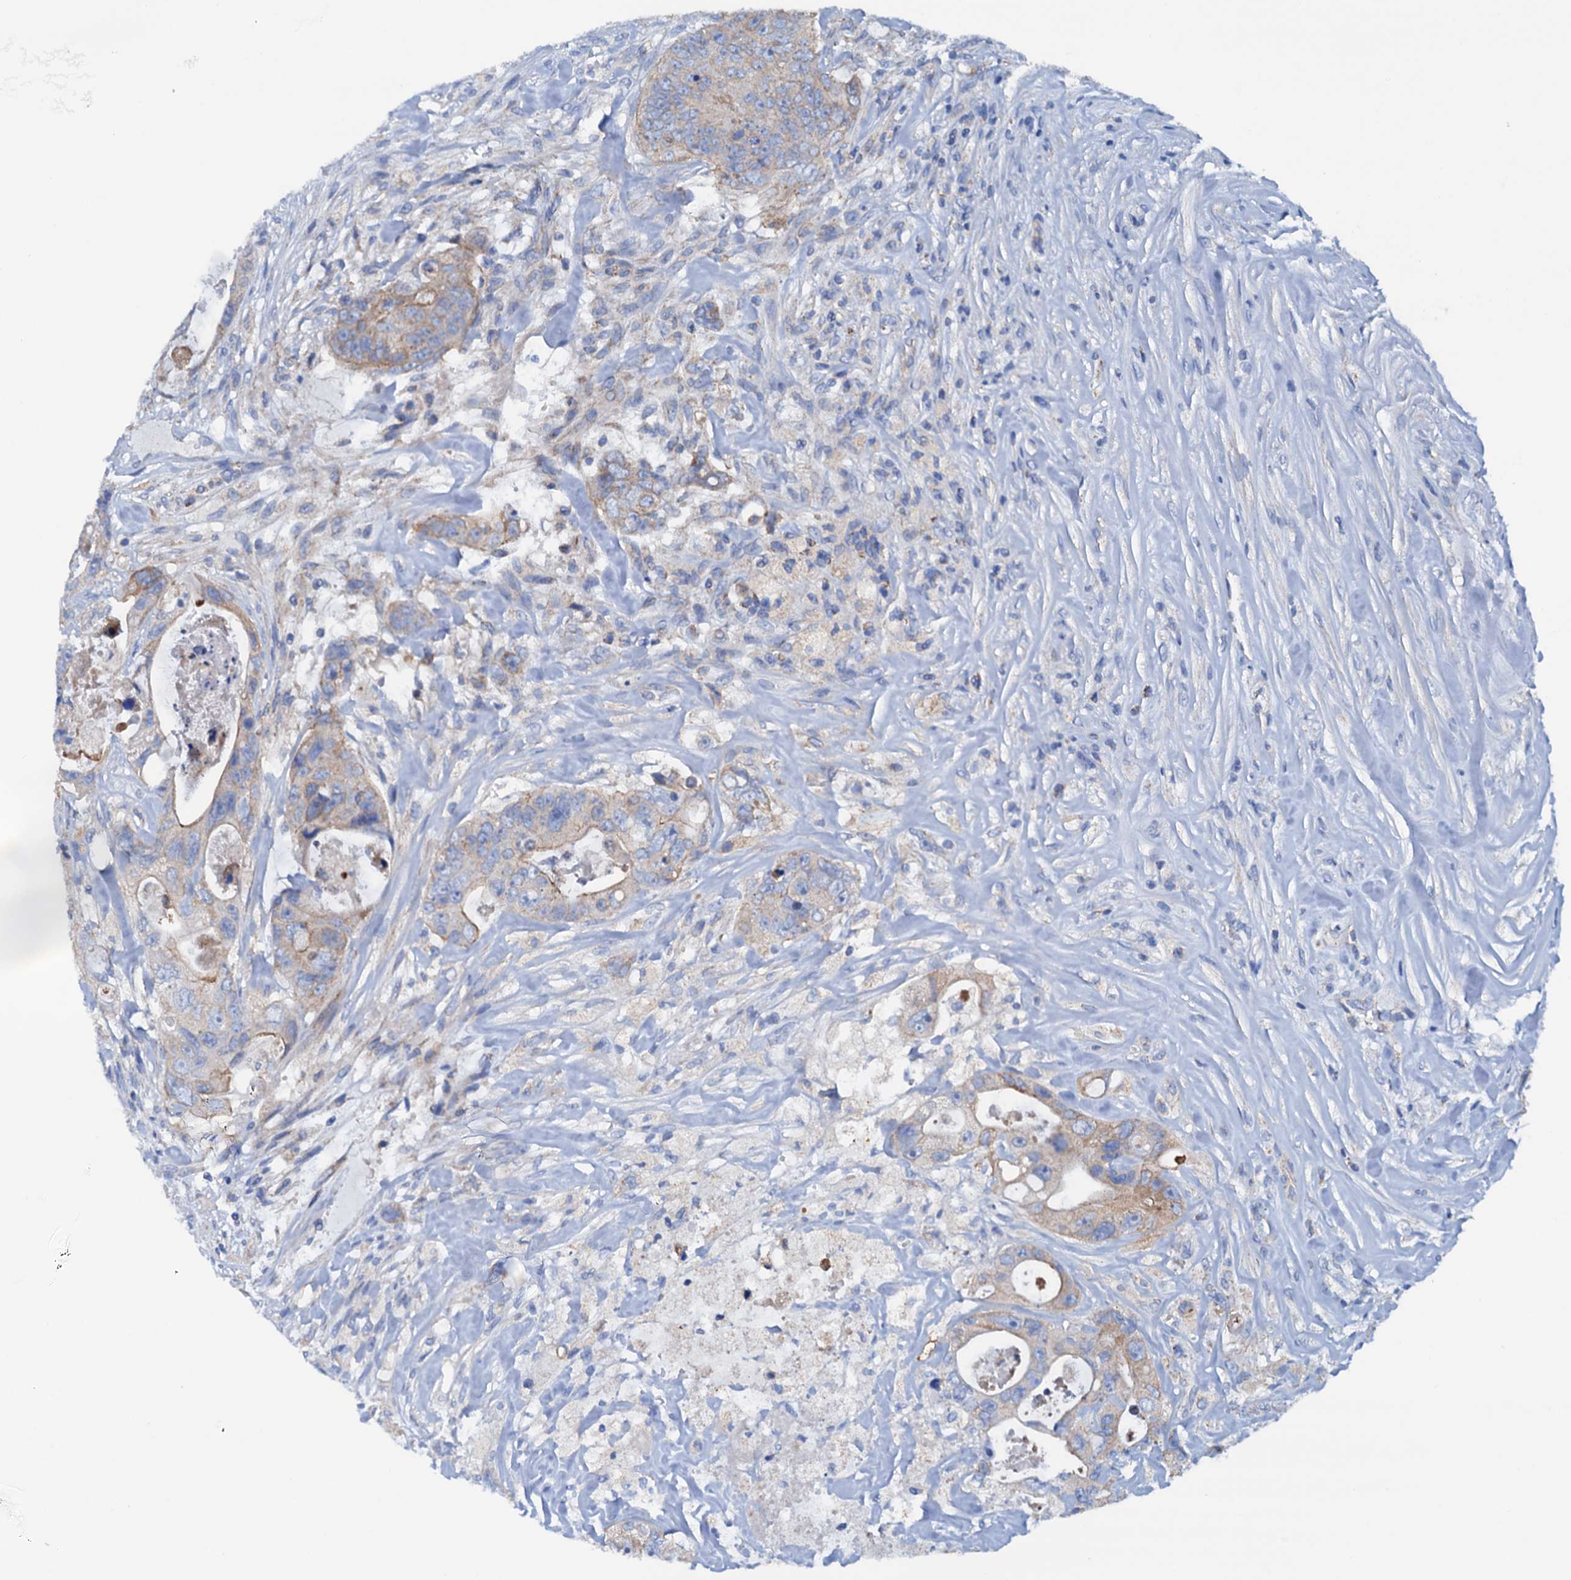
{"staining": {"intensity": "weak", "quantity": "<25%", "location": "cytoplasmic/membranous"}, "tissue": "colorectal cancer", "cell_type": "Tumor cells", "image_type": "cancer", "snomed": [{"axis": "morphology", "description": "Adenocarcinoma, NOS"}, {"axis": "topography", "description": "Colon"}], "caption": "Adenocarcinoma (colorectal) was stained to show a protein in brown. There is no significant expression in tumor cells.", "gene": "RASSF9", "patient": {"sex": "female", "age": 46}}